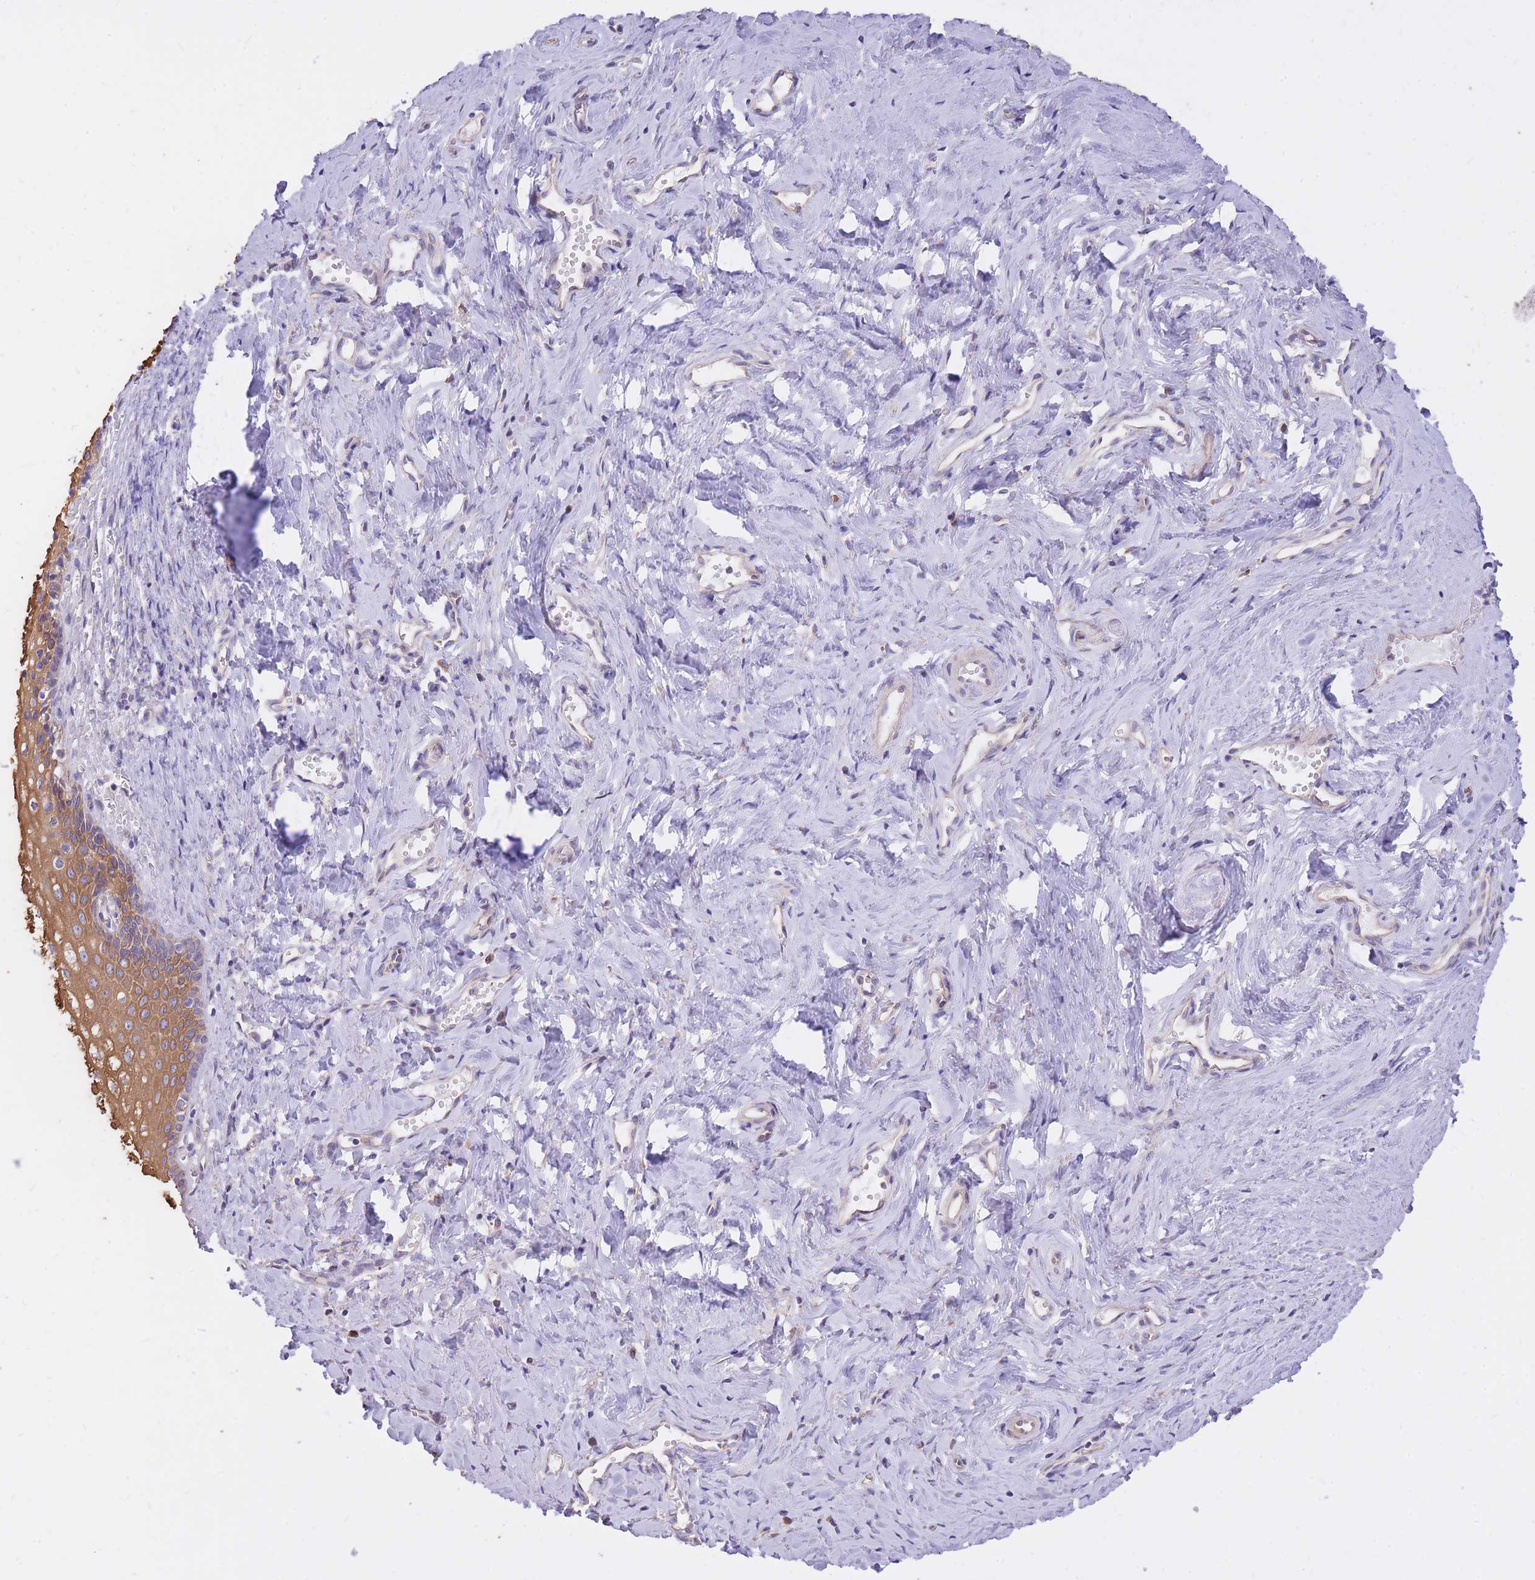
{"staining": {"intensity": "moderate", "quantity": ">75%", "location": "cytoplasmic/membranous"}, "tissue": "vagina", "cell_type": "Squamous epithelial cells", "image_type": "normal", "snomed": [{"axis": "morphology", "description": "Normal tissue, NOS"}, {"axis": "topography", "description": "Vagina"}], "caption": "DAB (3,3'-diaminobenzidine) immunohistochemical staining of benign human vagina displays moderate cytoplasmic/membranous protein staining in about >75% of squamous epithelial cells.", "gene": "GBP7", "patient": {"sex": "female", "age": 59}}